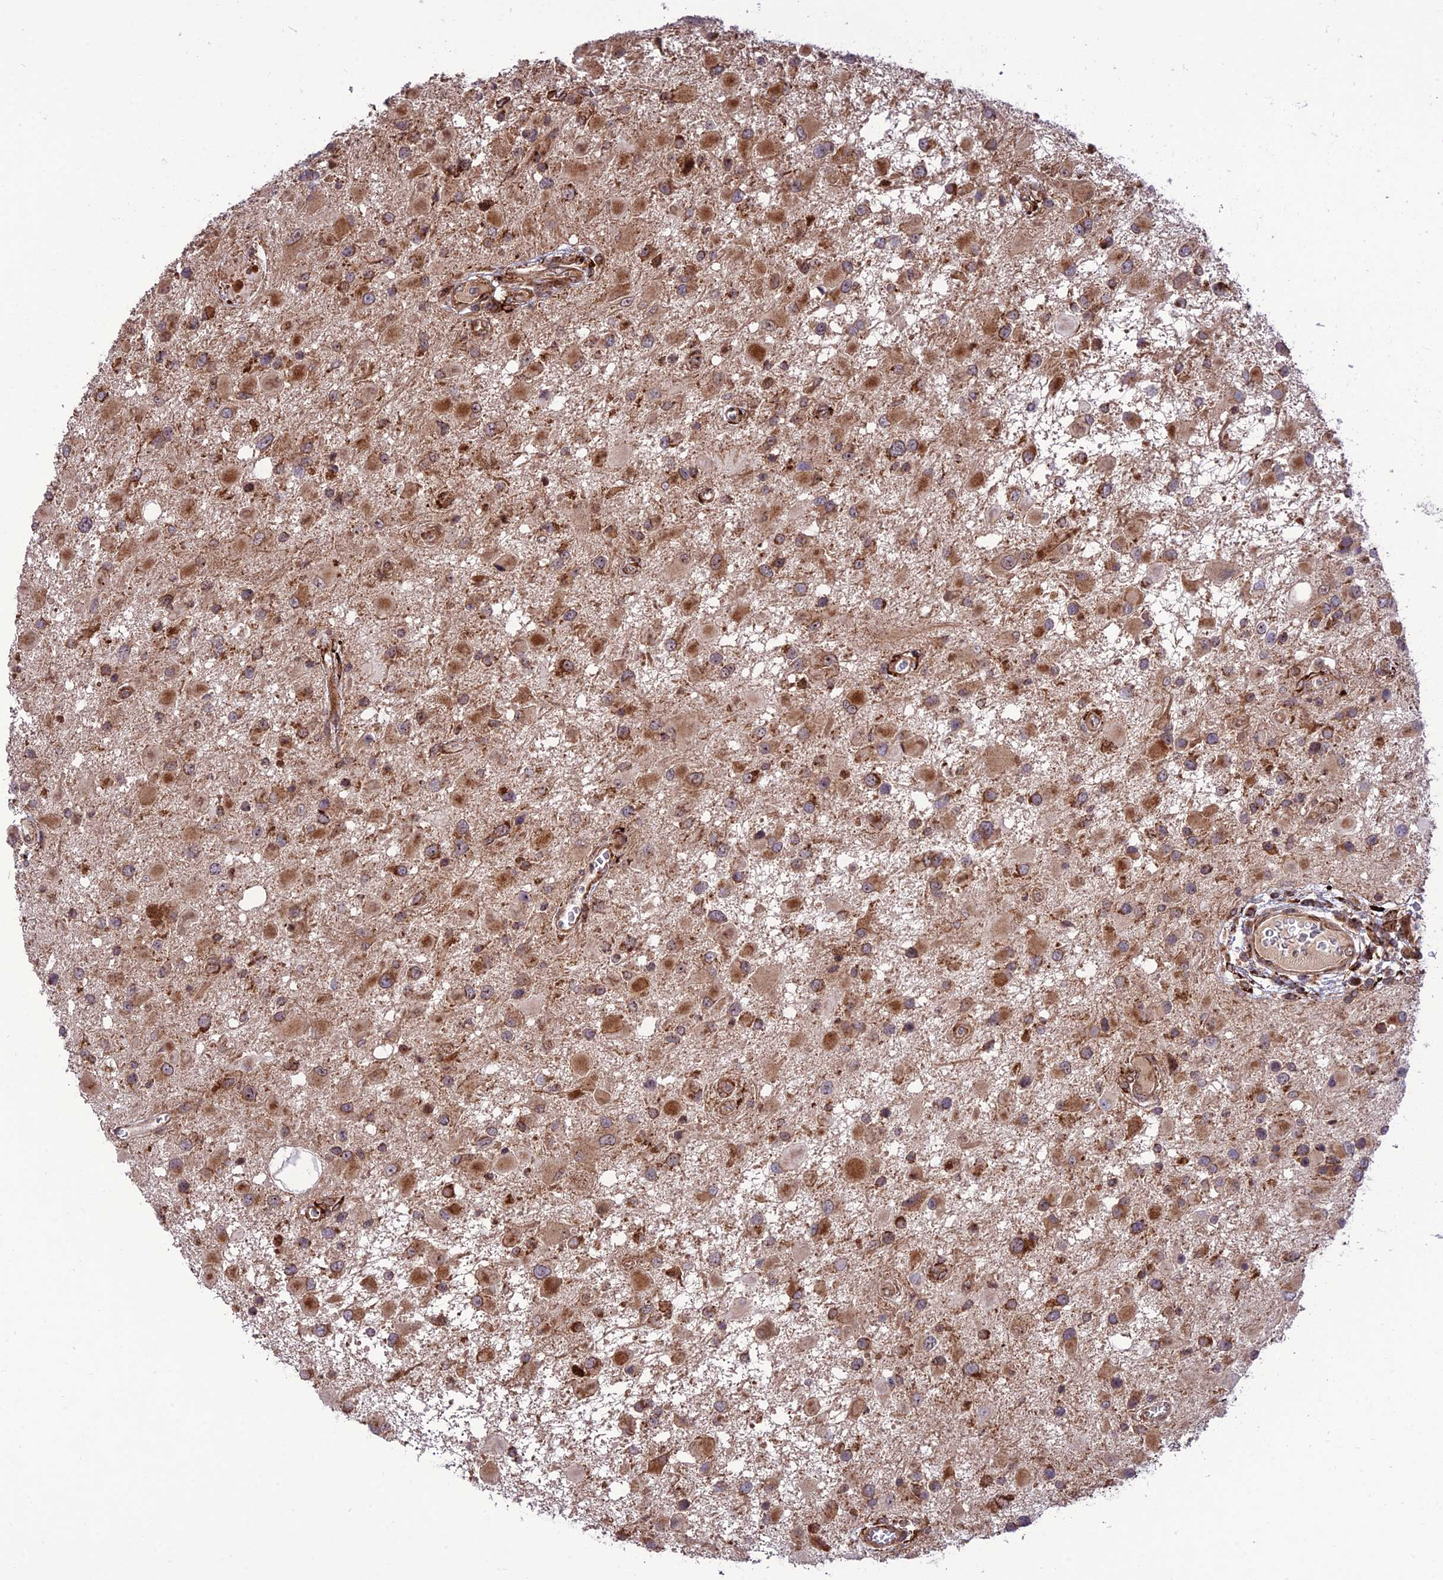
{"staining": {"intensity": "strong", "quantity": ">75%", "location": "cytoplasmic/membranous"}, "tissue": "glioma", "cell_type": "Tumor cells", "image_type": "cancer", "snomed": [{"axis": "morphology", "description": "Glioma, malignant, High grade"}, {"axis": "topography", "description": "Brain"}], "caption": "Immunohistochemistry histopathology image of human glioma stained for a protein (brown), which shows high levels of strong cytoplasmic/membranous staining in approximately >75% of tumor cells.", "gene": "CRTAP", "patient": {"sex": "male", "age": 53}}